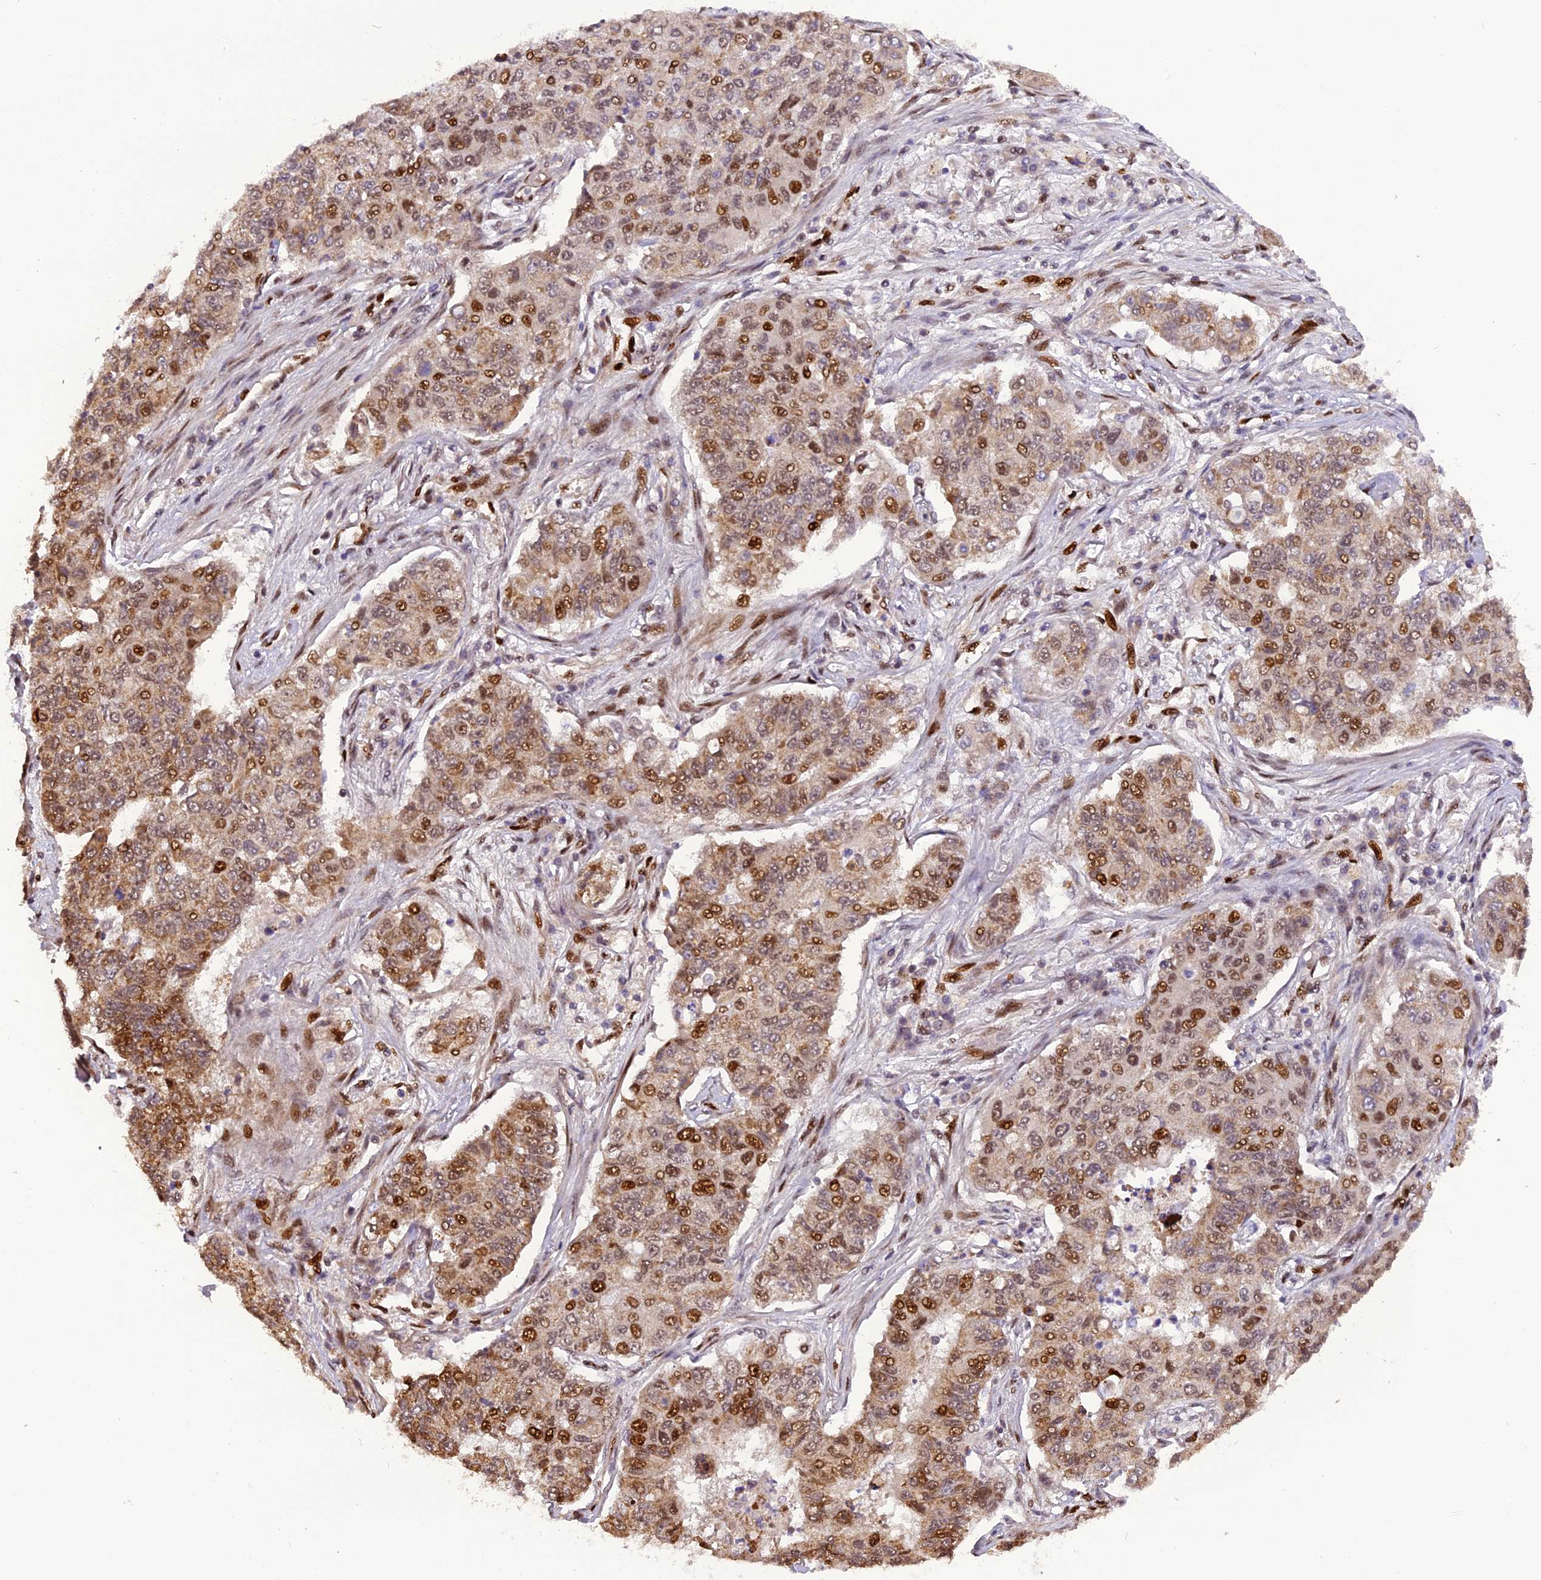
{"staining": {"intensity": "moderate", "quantity": "25%-75%", "location": "nuclear"}, "tissue": "lung cancer", "cell_type": "Tumor cells", "image_type": "cancer", "snomed": [{"axis": "morphology", "description": "Squamous cell carcinoma, NOS"}, {"axis": "topography", "description": "Lung"}], "caption": "A high-resolution photomicrograph shows IHC staining of lung cancer (squamous cell carcinoma), which shows moderate nuclear positivity in approximately 25%-75% of tumor cells.", "gene": "MICALL1", "patient": {"sex": "male", "age": 74}}